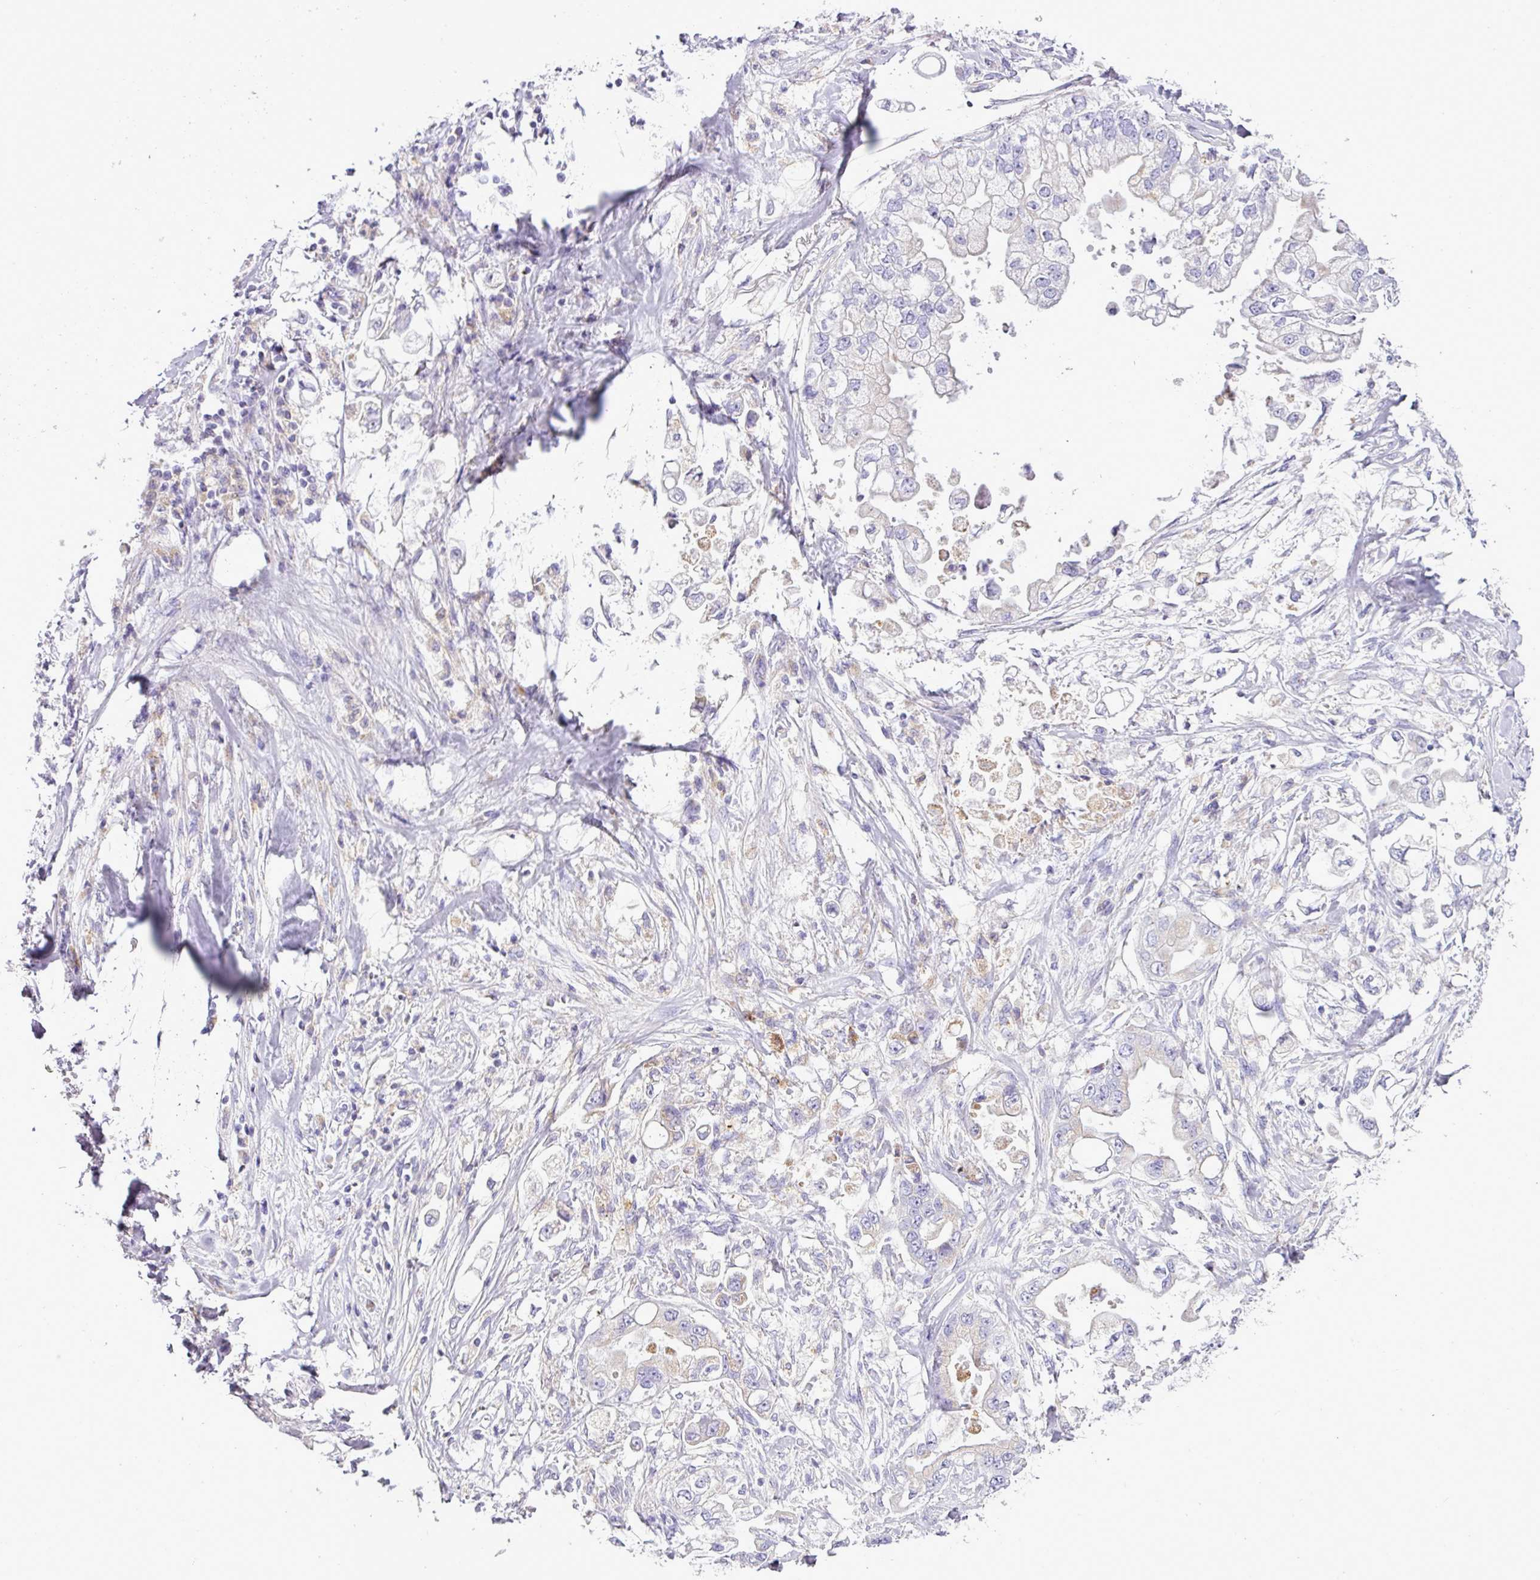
{"staining": {"intensity": "weak", "quantity": "<25%", "location": "cytoplasmic/membranous"}, "tissue": "stomach cancer", "cell_type": "Tumor cells", "image_type": "cancer", "snomed": [{"axis": "morphology", "description": "Adenocarcinoma, NOS"}, {"axis": "topography", "description": "Stomach"}], "caption": "IHC image of stomach cancer stained for a protein (brown), which displays no expression in tumor cells.", "gene": "PGAP4", "patient": {"sex": "male", "age": 62}}